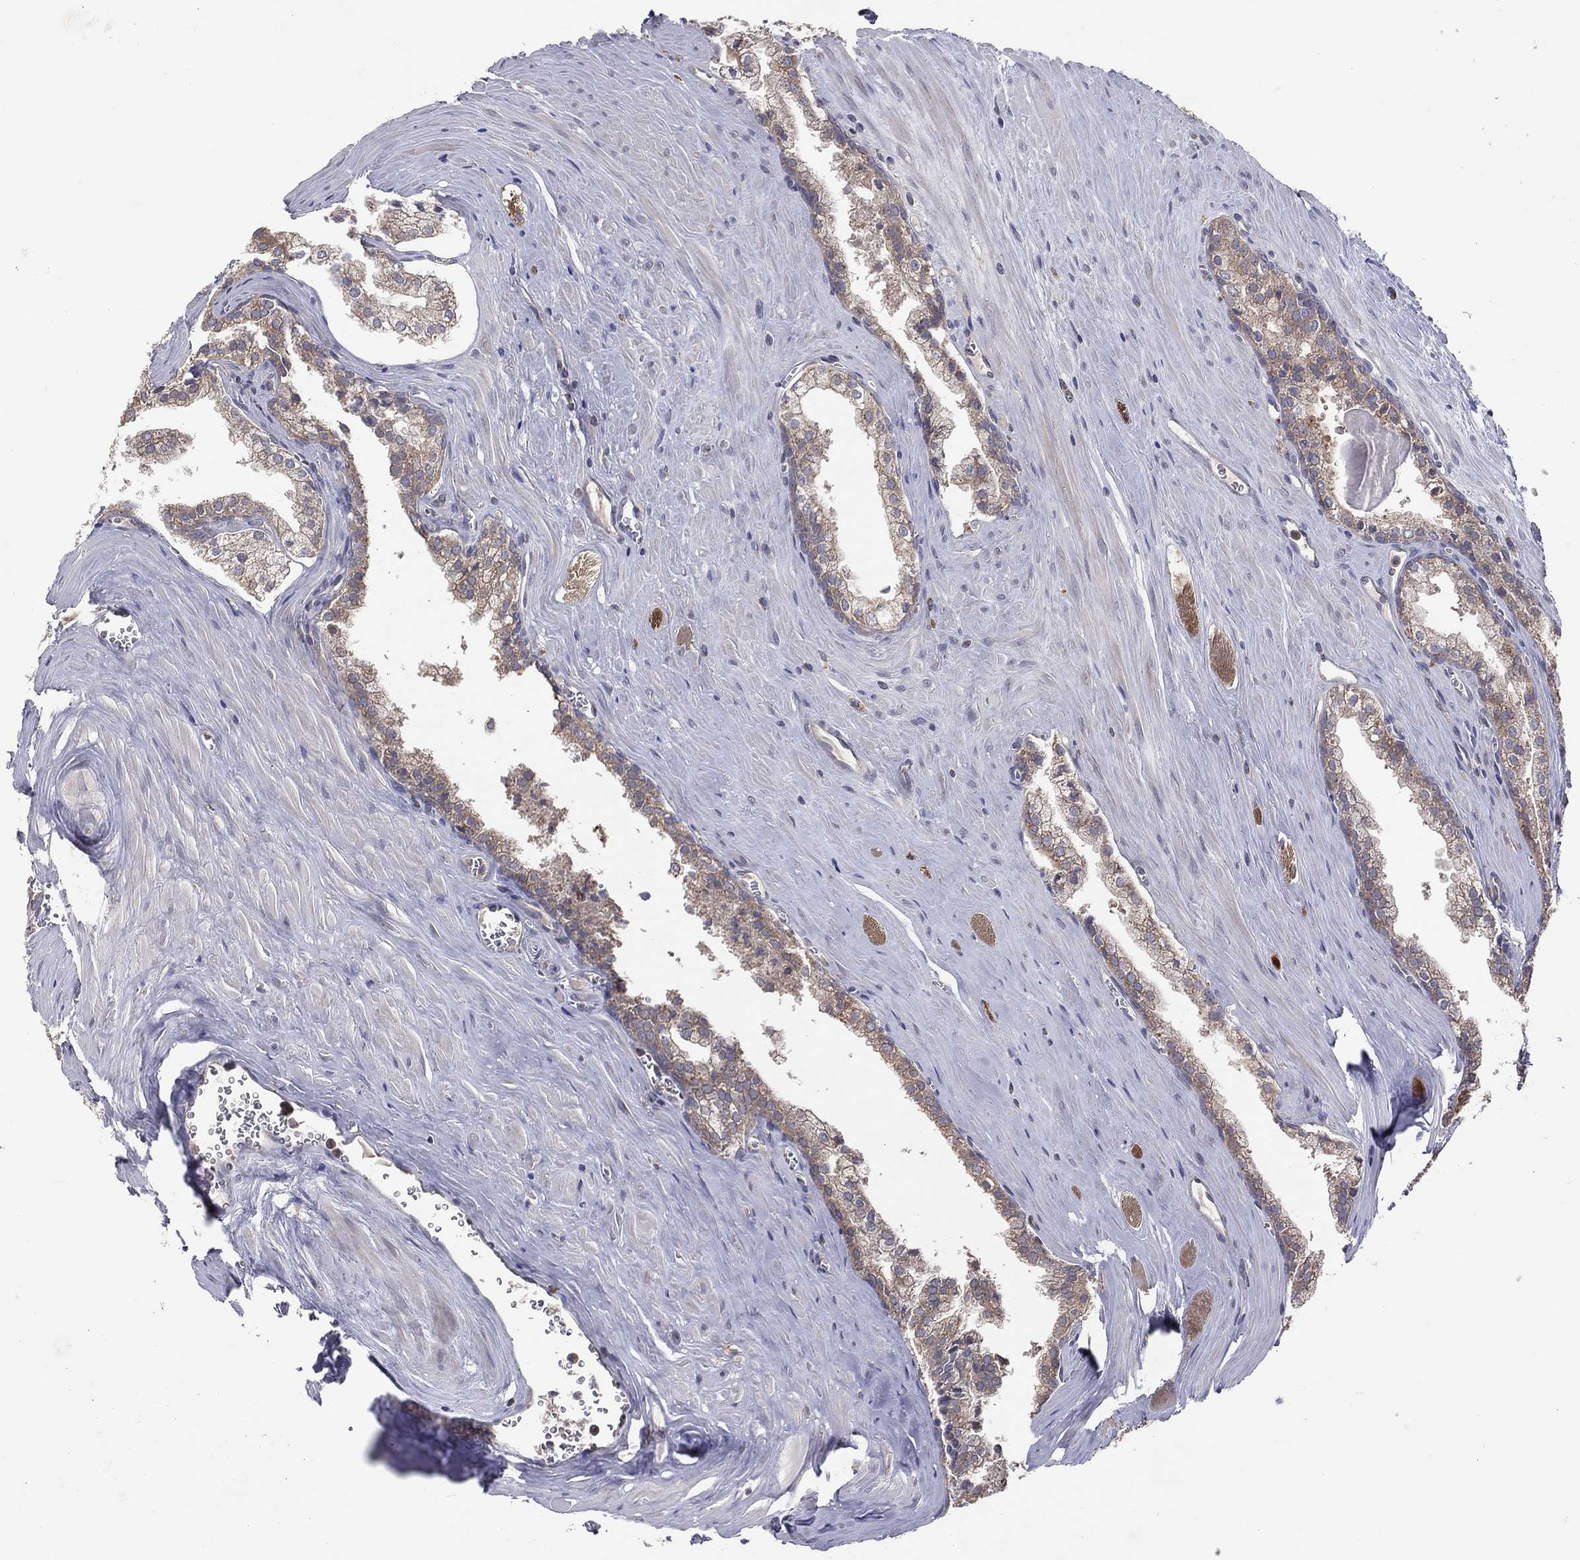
{"staining": {"intensity": "weak", "quantity": "25%-75%", "location": "cytoplasmic/membranous"}, "tissue": "prostate cancer", "cell_type": "Tumor cells", "image_type": "cancer", "snomed": [{"axis": "morphology", "description": "Adenocarcinoma, NOS"}, {"axis": "topography", "description": "Prostate"}], "caption": "Immunohistochemical staining of prostate cancer (adenocarcinoma) exhibits weak cytoplasmic/membranous protein staining in approximately 25%-75% of tumor cells.", "gene": "STARD3", "patient": {"sex": "male", "age": 72}}